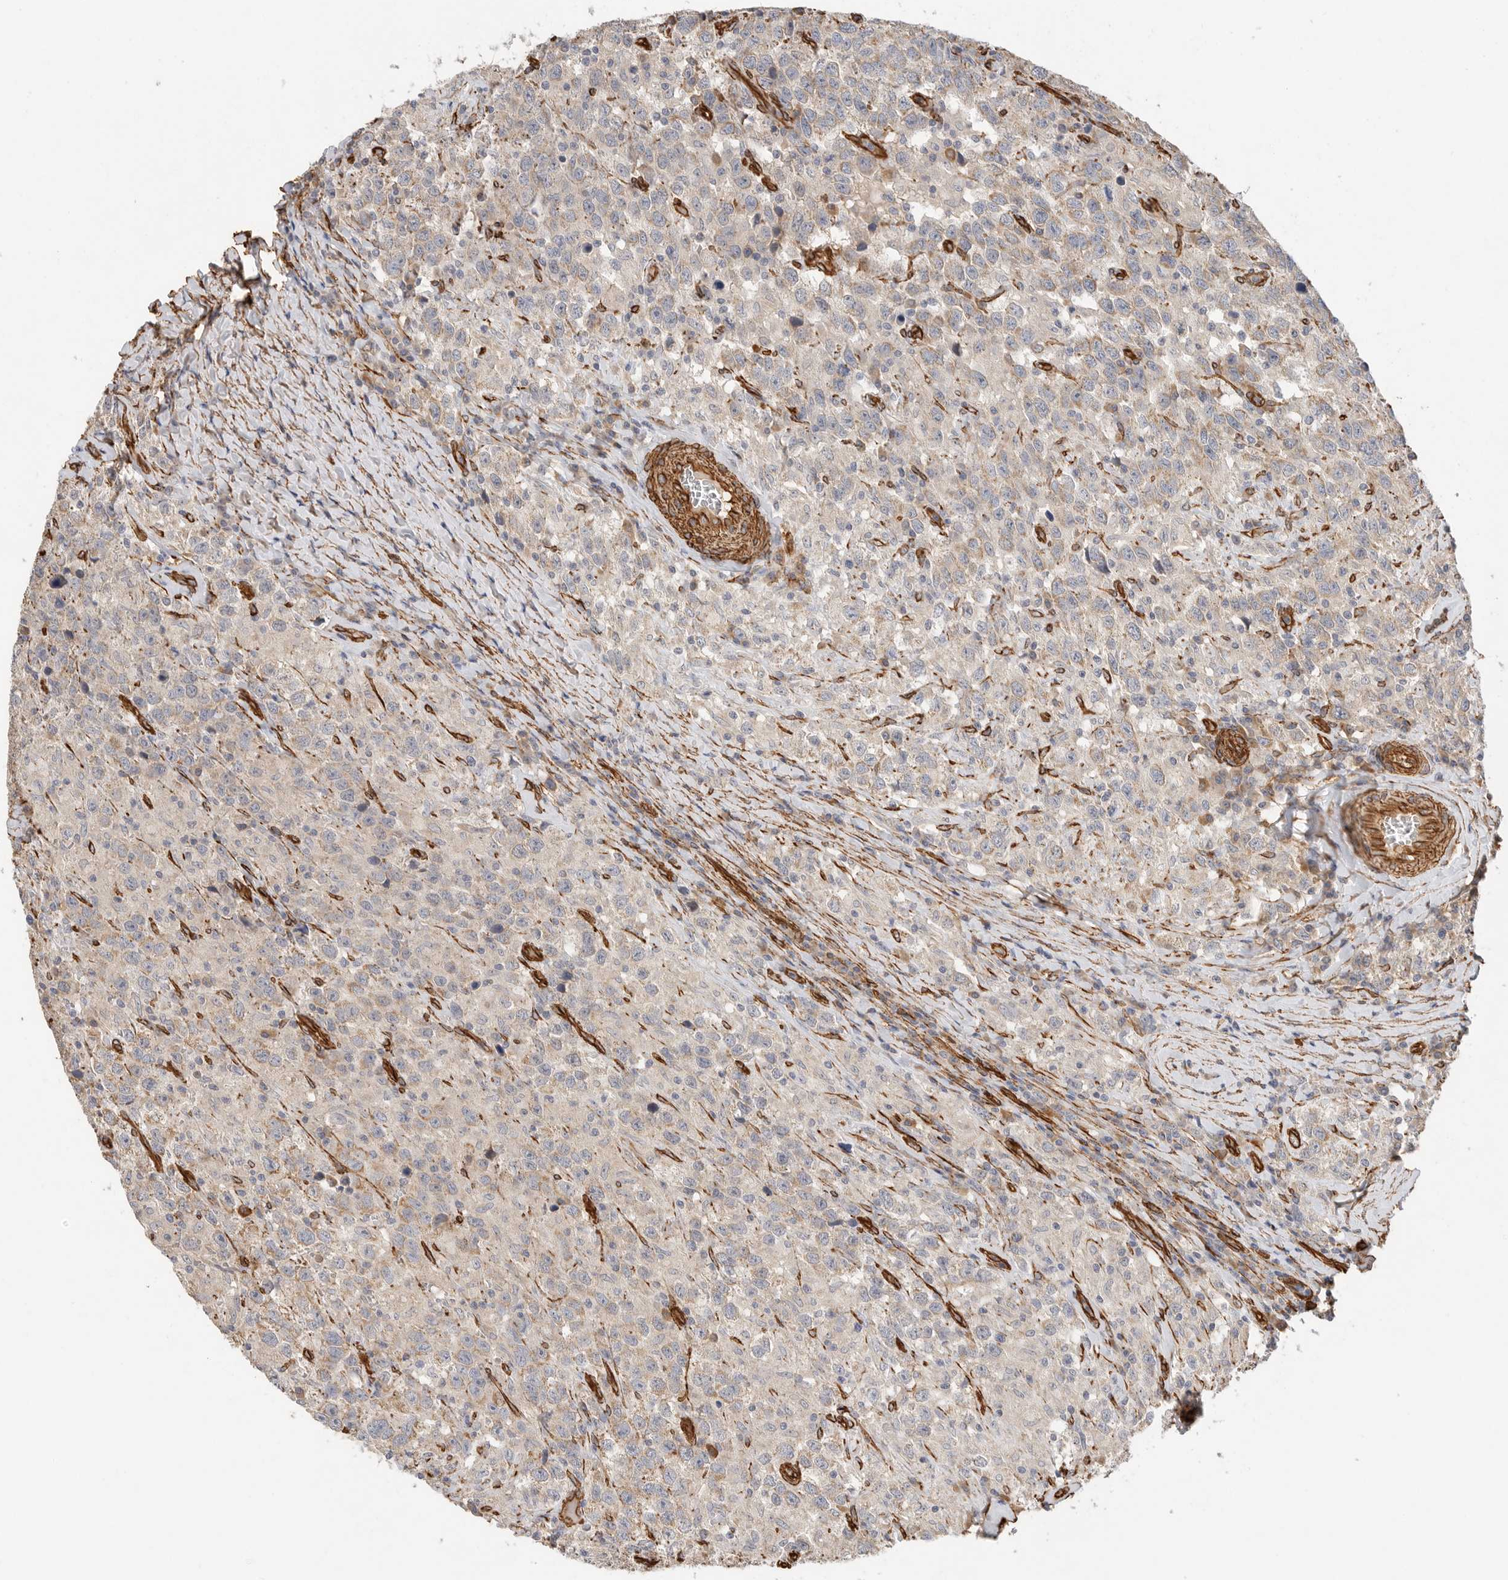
{"staining": {"intensity": "weak", "quantity": "25%-75%", "location": "cytoplasmic/membranous"}, "tissue": "testis cancer", "cell_type": "Tumor cells", "image_type": "cancer", "snomed": [{"axis": "morphology", "description": "Seminoma, NOS"}, {"axis": "topography", "description": "Testis"}], "caption": "The immunohistochemical stain shows weak cytoplasmic/membranous expression in tumor cells of testis seminoma tissue.", "gene": "JMJD4", "patient": {"sex": "male", "age": 41}}